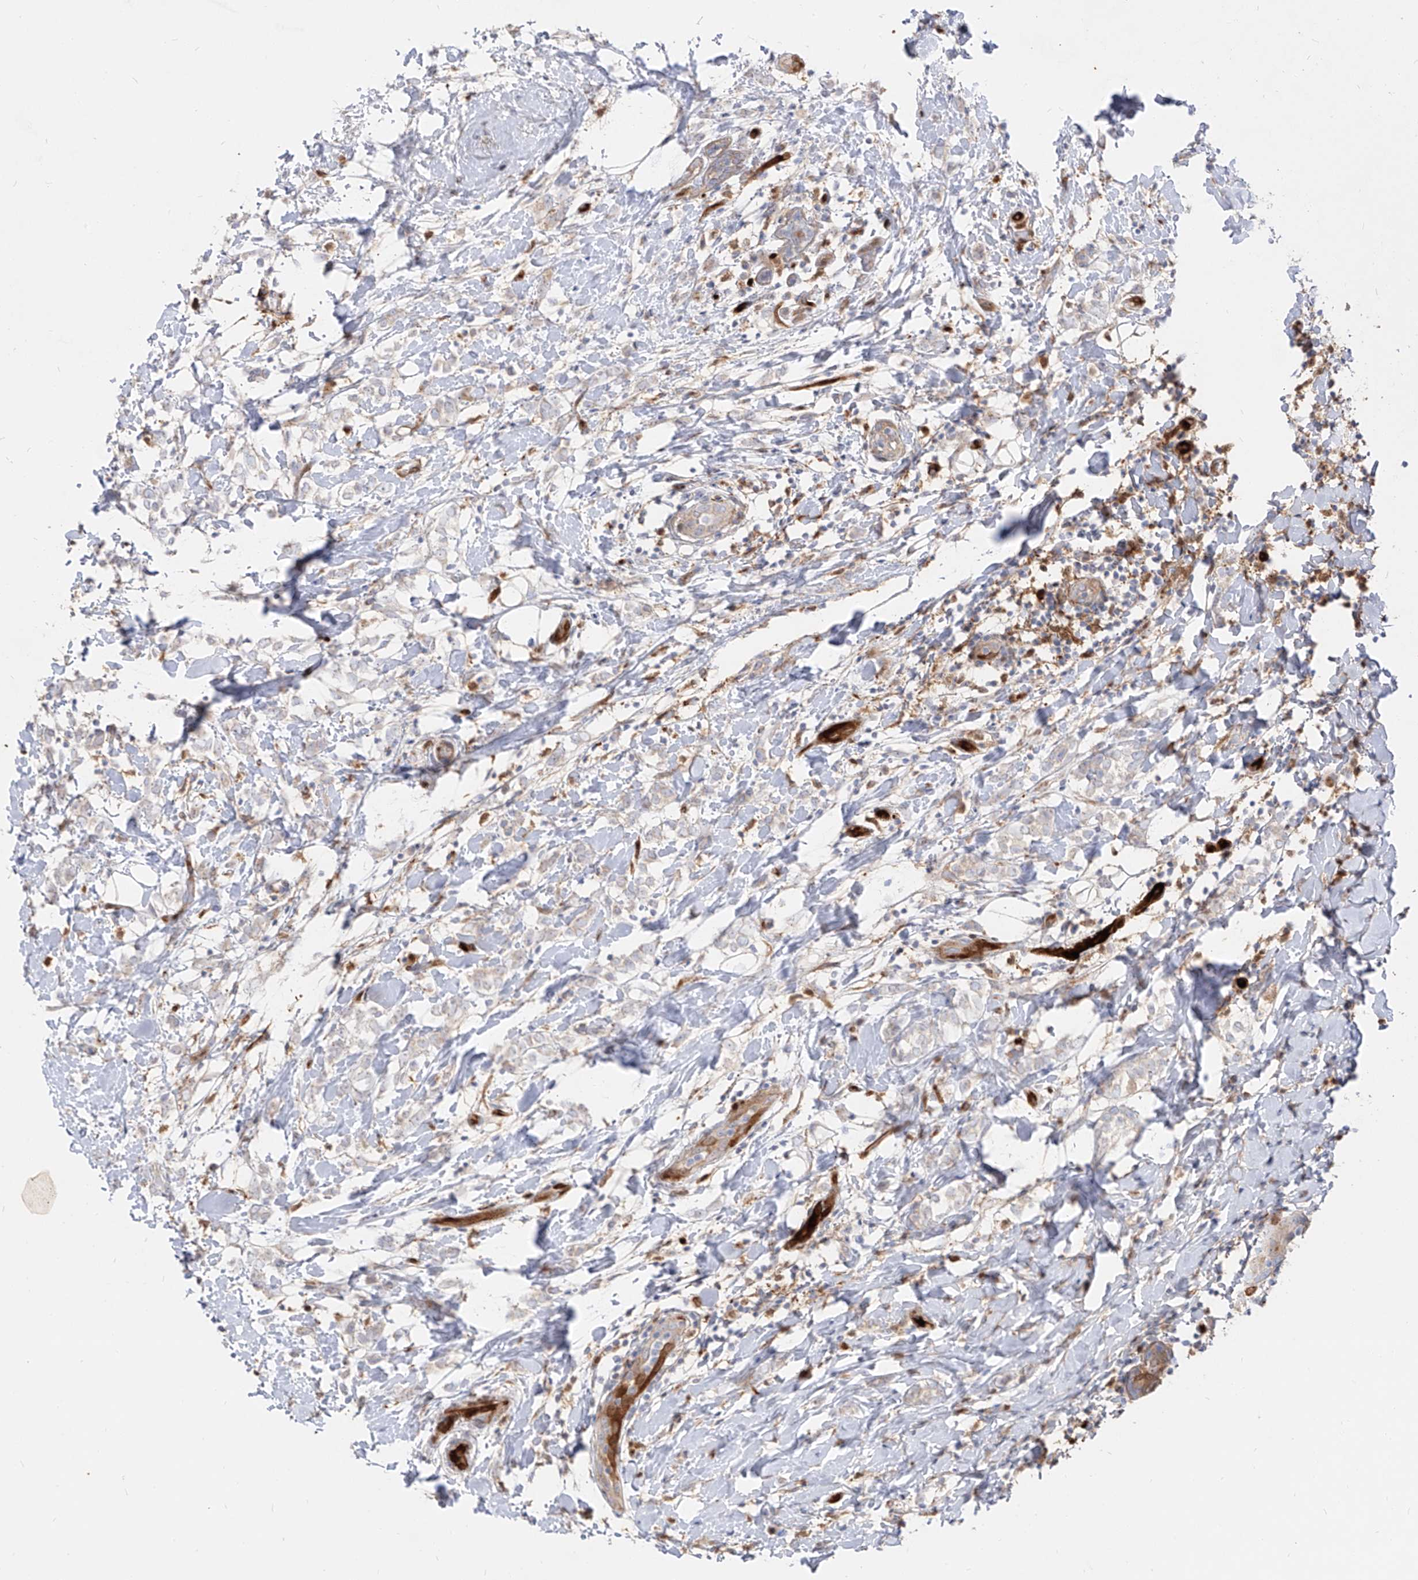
{"staining": {"intensity": "negative", "quantity": "none", "location": "none"}, "tissue": "breast cancer", "cell_type": "Tumor cells", "image_type": "cancer", "snomed": [{"axis": "morphology", "description": "Normal tissue, NOS"}, {"axis": "morphology", "description": "Lobular carcinoma"}, {"axis": "topography", "description": "Breast"}], "caption": "This is an IHC micrograph of human breast cancer. There is no staining in tumor cells.", "gene": "KYNU", "patient": {"sex": "female", "age": 47}}